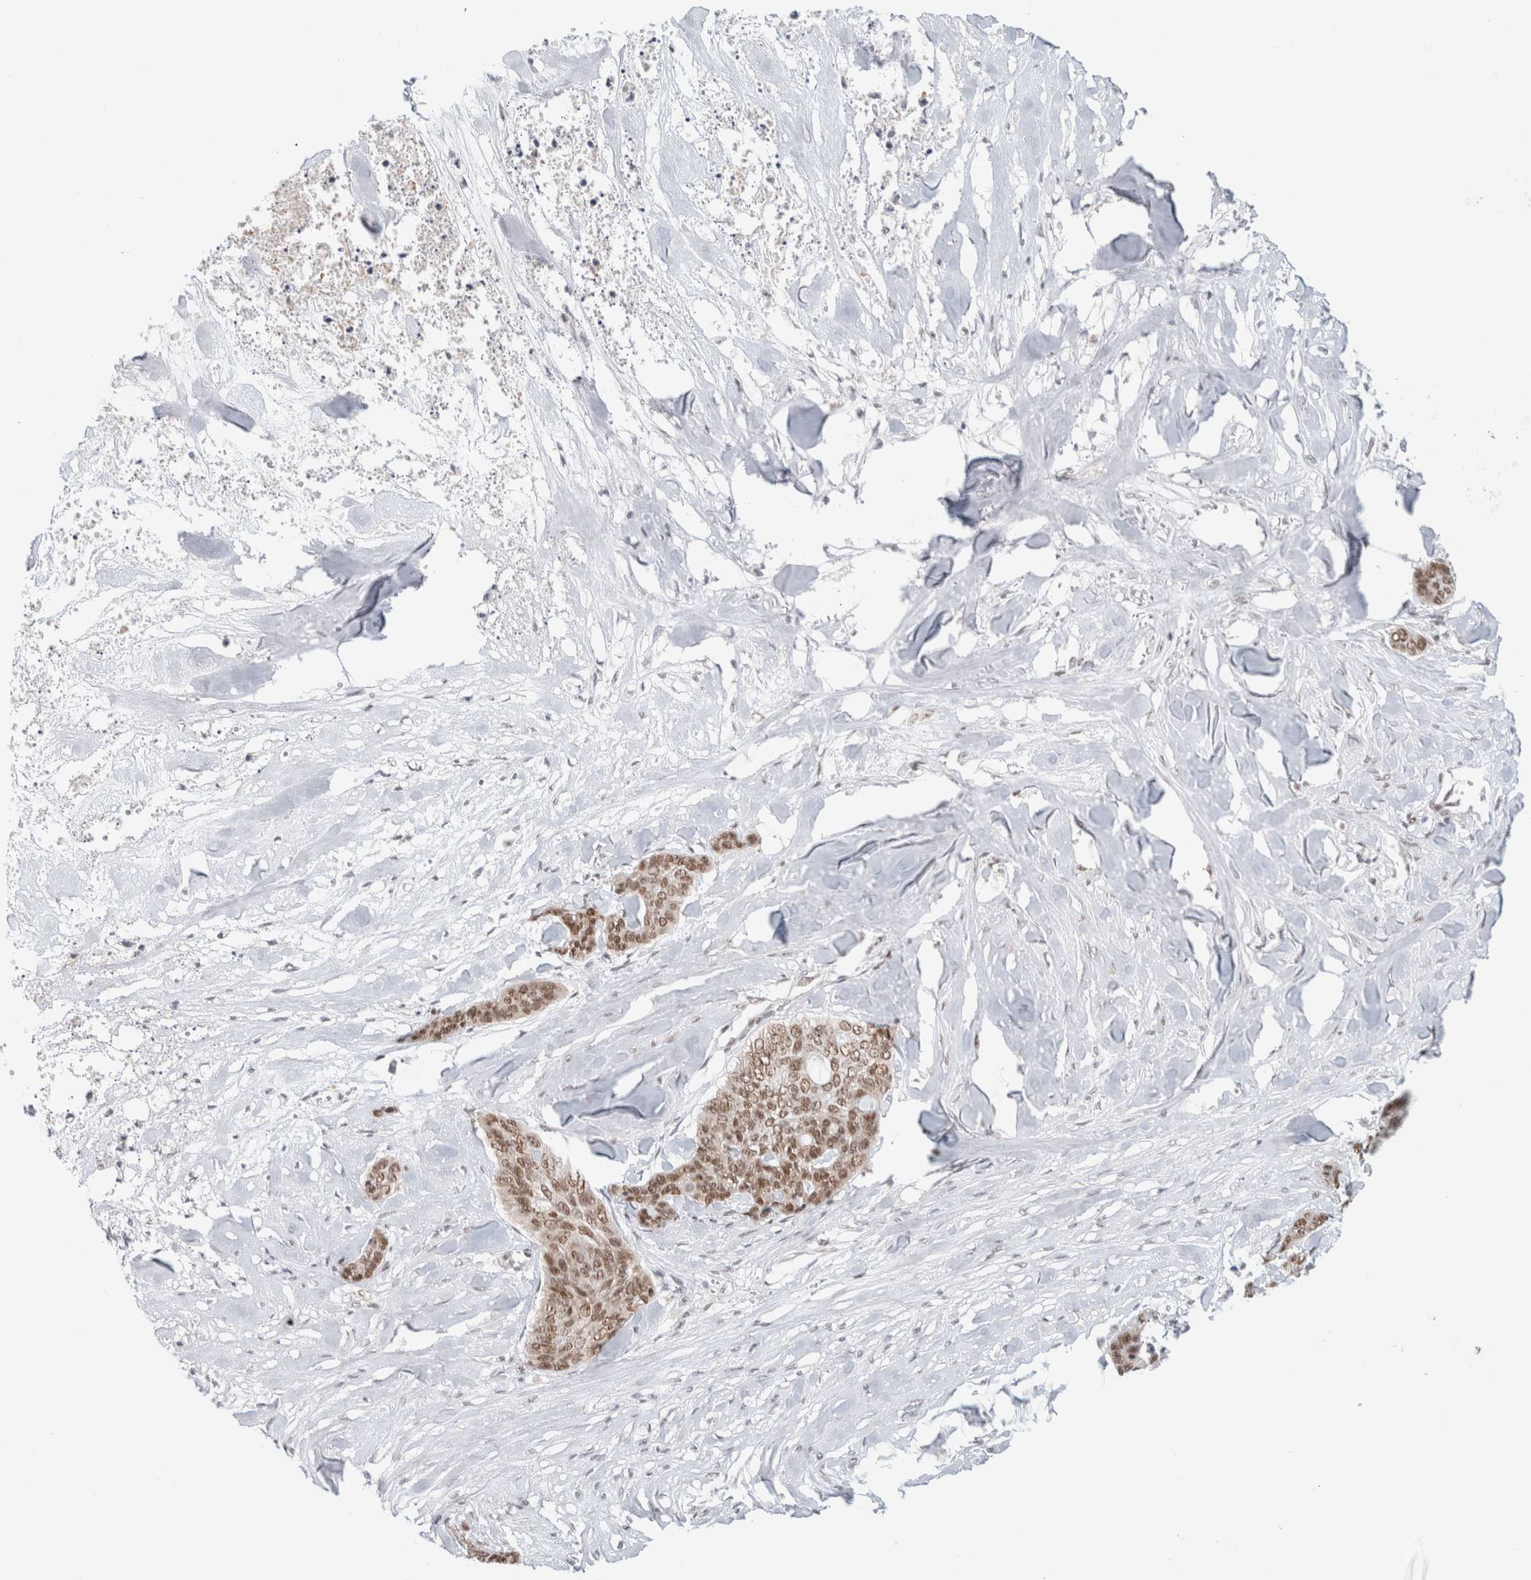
{"staining": {"intensity": "moderate", "quantity": ">75%", "location": "nuclear"}, "tissue": "skin cancer", "cell_type": "Tumor cells", "image_type": "cancer", "snomed": [{"axis": "morphology", "description": "Basal cell carcinoma"}, {"axis": "topography", "description": "Skin"}], "caption": "An image of human basal cell carcinoma (skin) stained for a protein reveals moderate nuclear brown staining in tumor cells.", "gene": "TRMT12", "patient": {"sex": "female", "age": 64}}